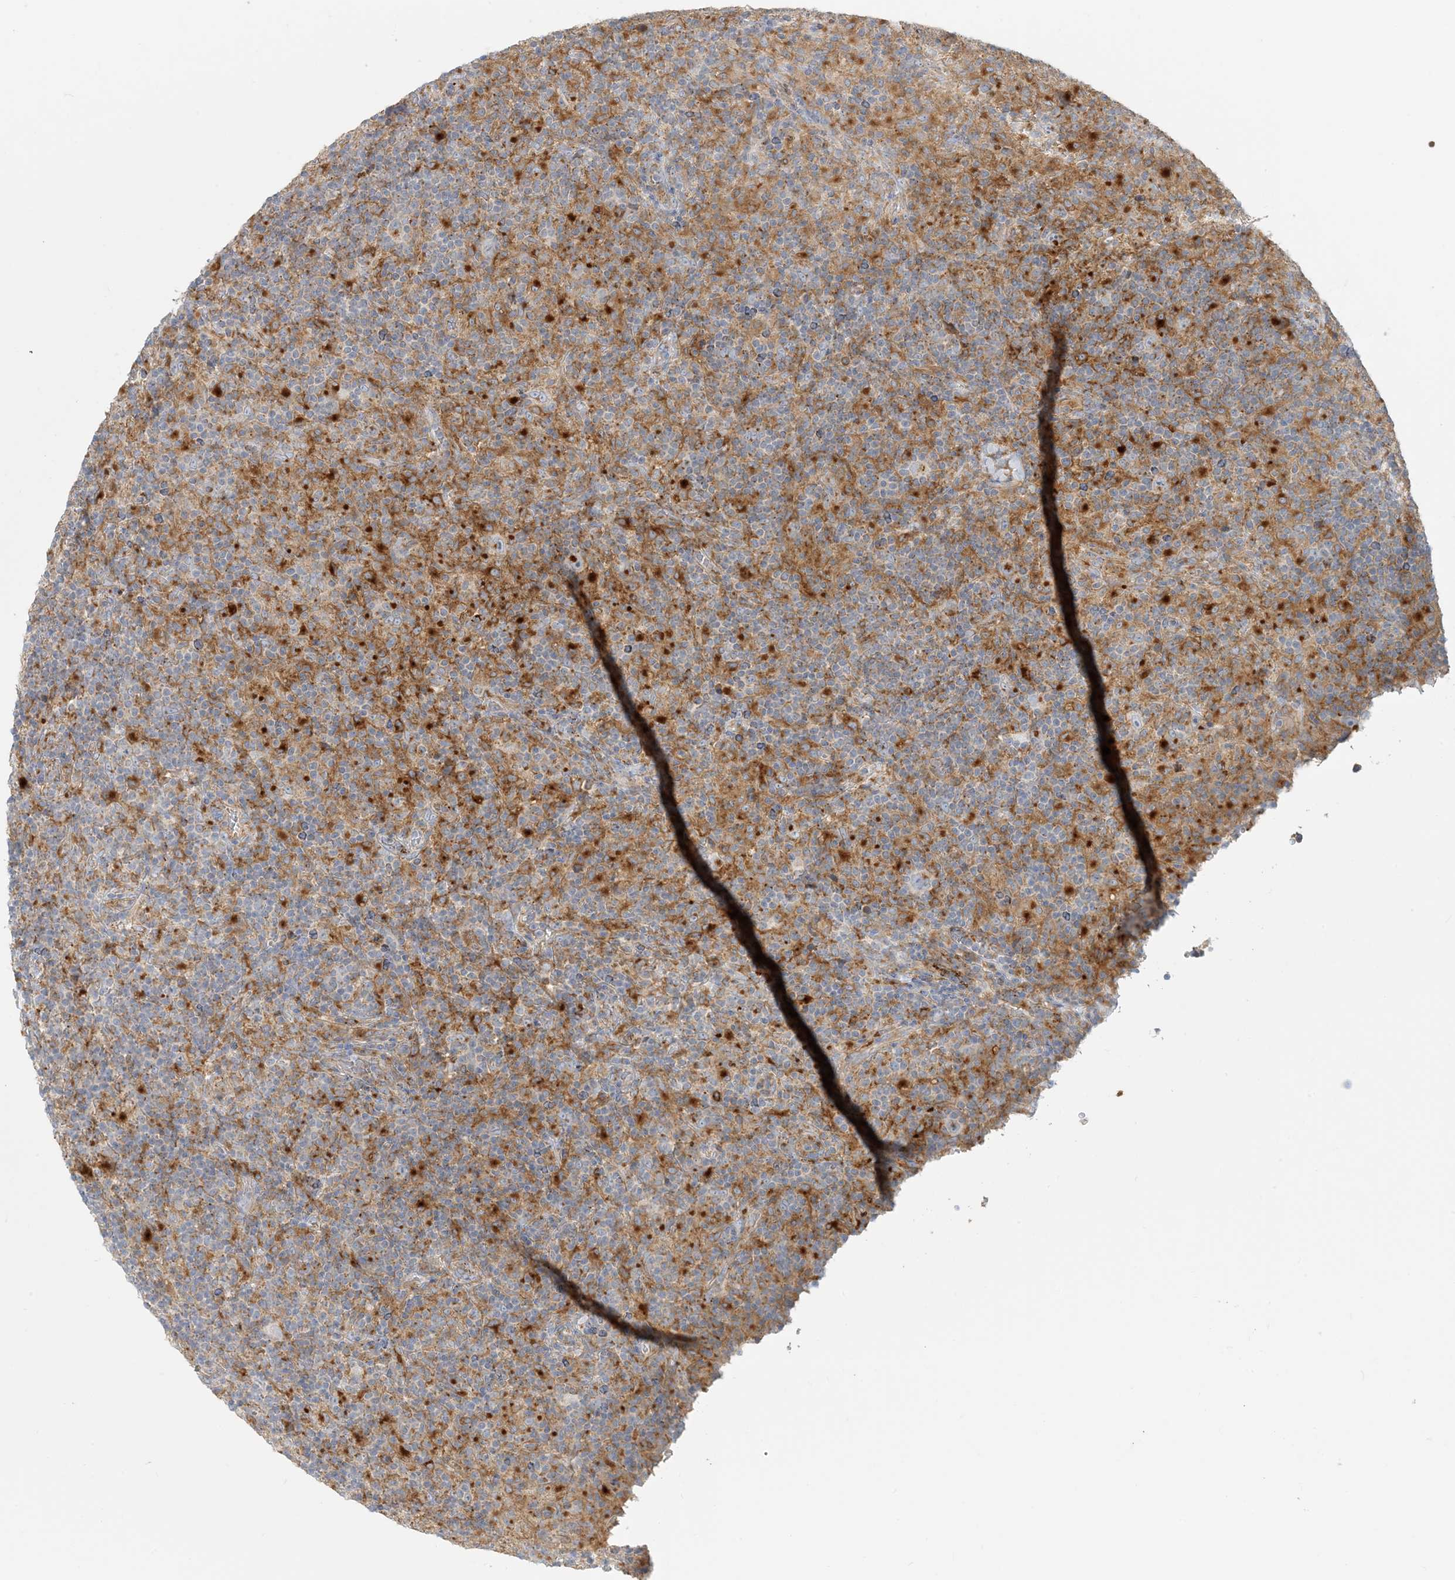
{"staining": {"intensity": "negative", "quantity": "none", "location": "none"}, "tissue": "lymphoma", "cell_type": "Tumor cells", "image_type": "cancer", "snomed": [{"axis": "morphology", "description": "Hodgkin's disease, NOS"}, {"axis": "topography", "description": "Lymph node"}], "caption": "An immunohistochemistry micrograph of Hodgkin's disease is shown. There is no staining in tumor cells of Hodgkin's disease. (Brightfield microscopy of DAB immunohistochemistry at high magnification).", "gene": "SPPL2A", "patient": {"sex": "male", "age": 70}}